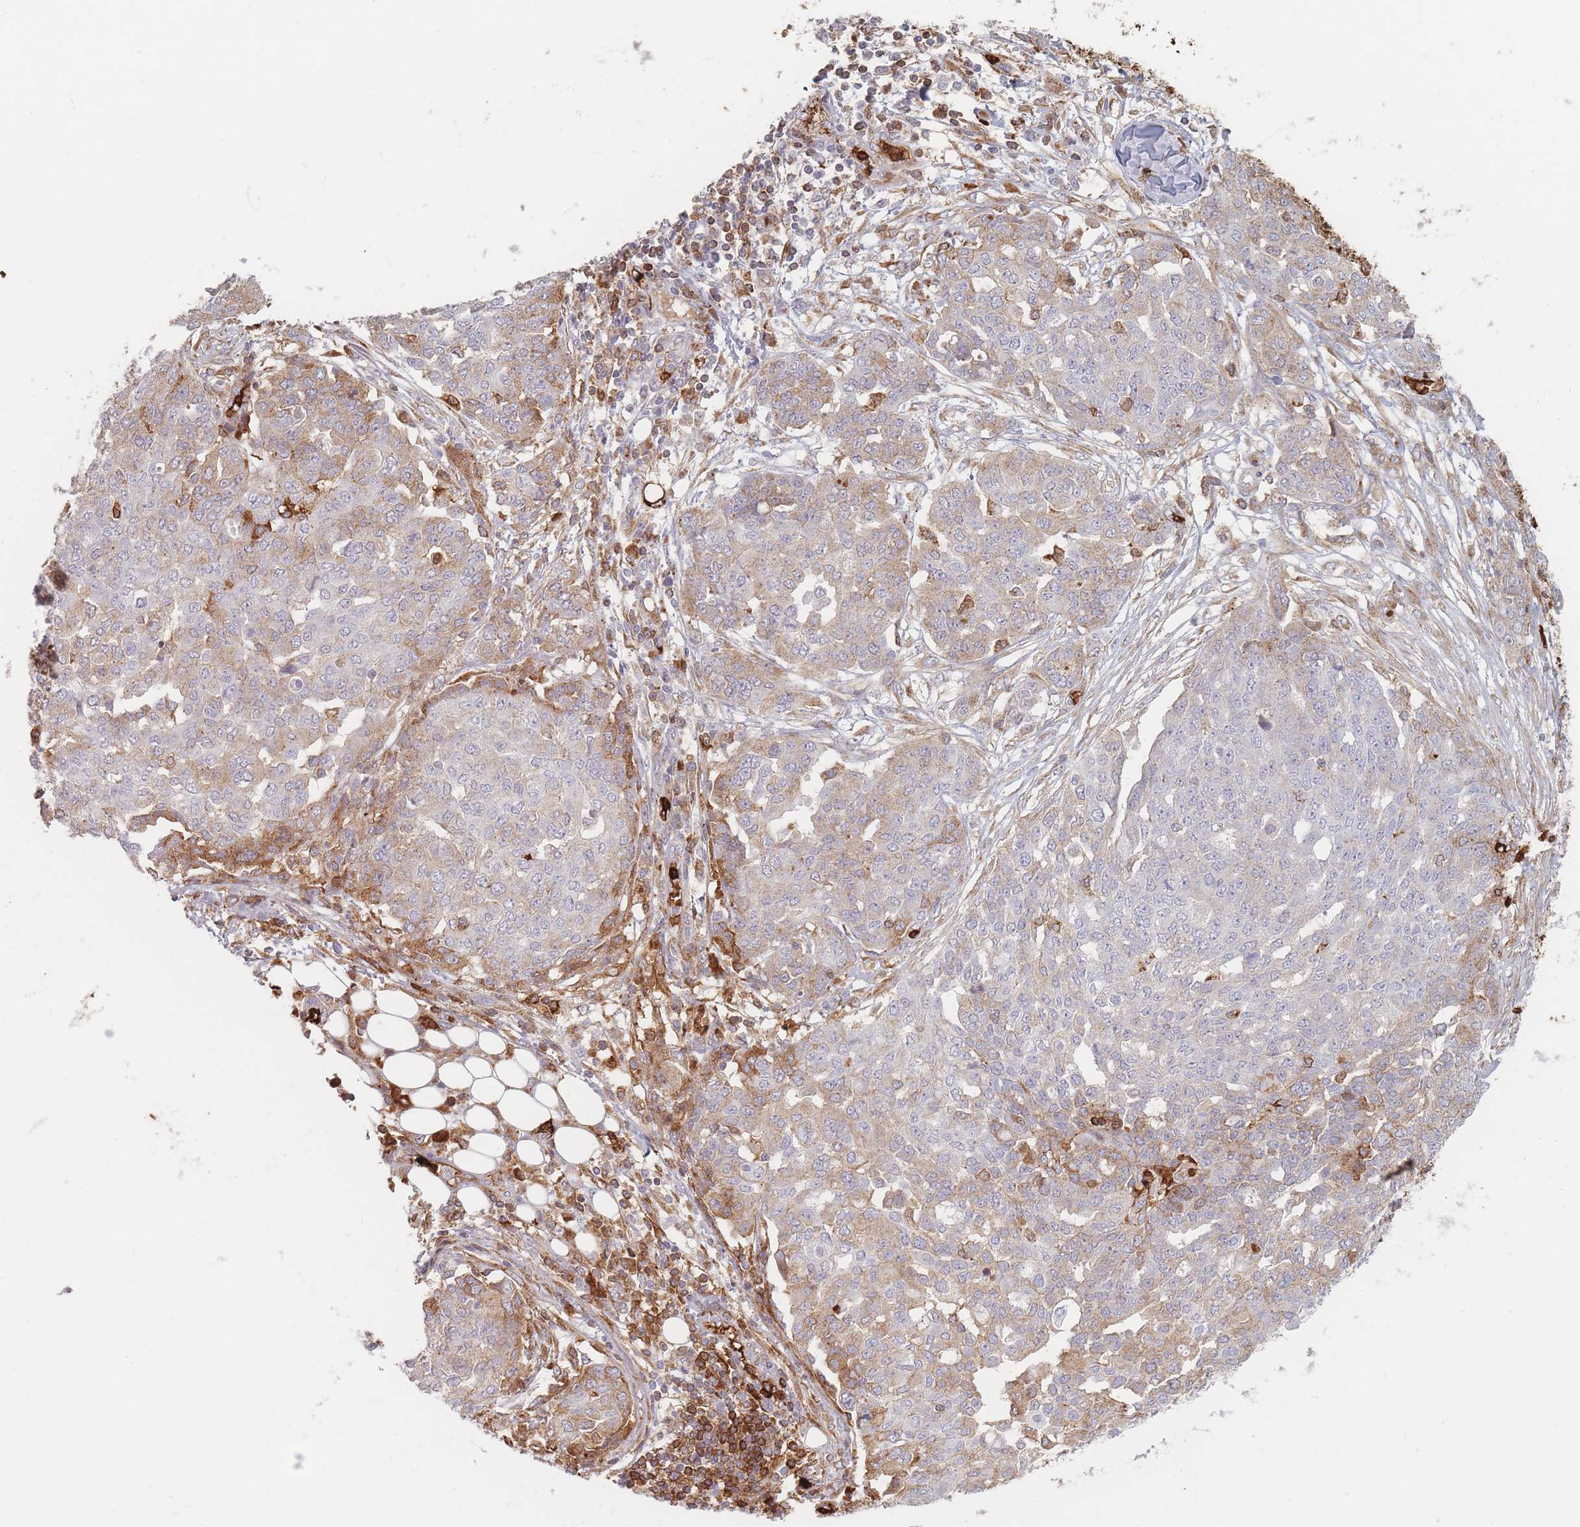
{"staining": {"intensity": "moderate", "quantity": "<25%", "location": "cytoplasmic/membranous"}, "tissue": "ovarian cancer", "cell_type": "Tumor cells", "image_type": "cancer", "snomed": [{"axis": "morphology", "description": "Cystadenocarcinoma, serous, NOS"}, {"axis": "topography", "description": "Soft tissue"}, {"axis": "topography", "description": "Ovary"}], "caption": "Moderate cytoplasmic/membranous positivity for a protein is present in approximately <25% of tumor cells of ovarian cancer using IHC.", "gene": "SLC2A6", "patient": {"sex": "female", "age": 57}}